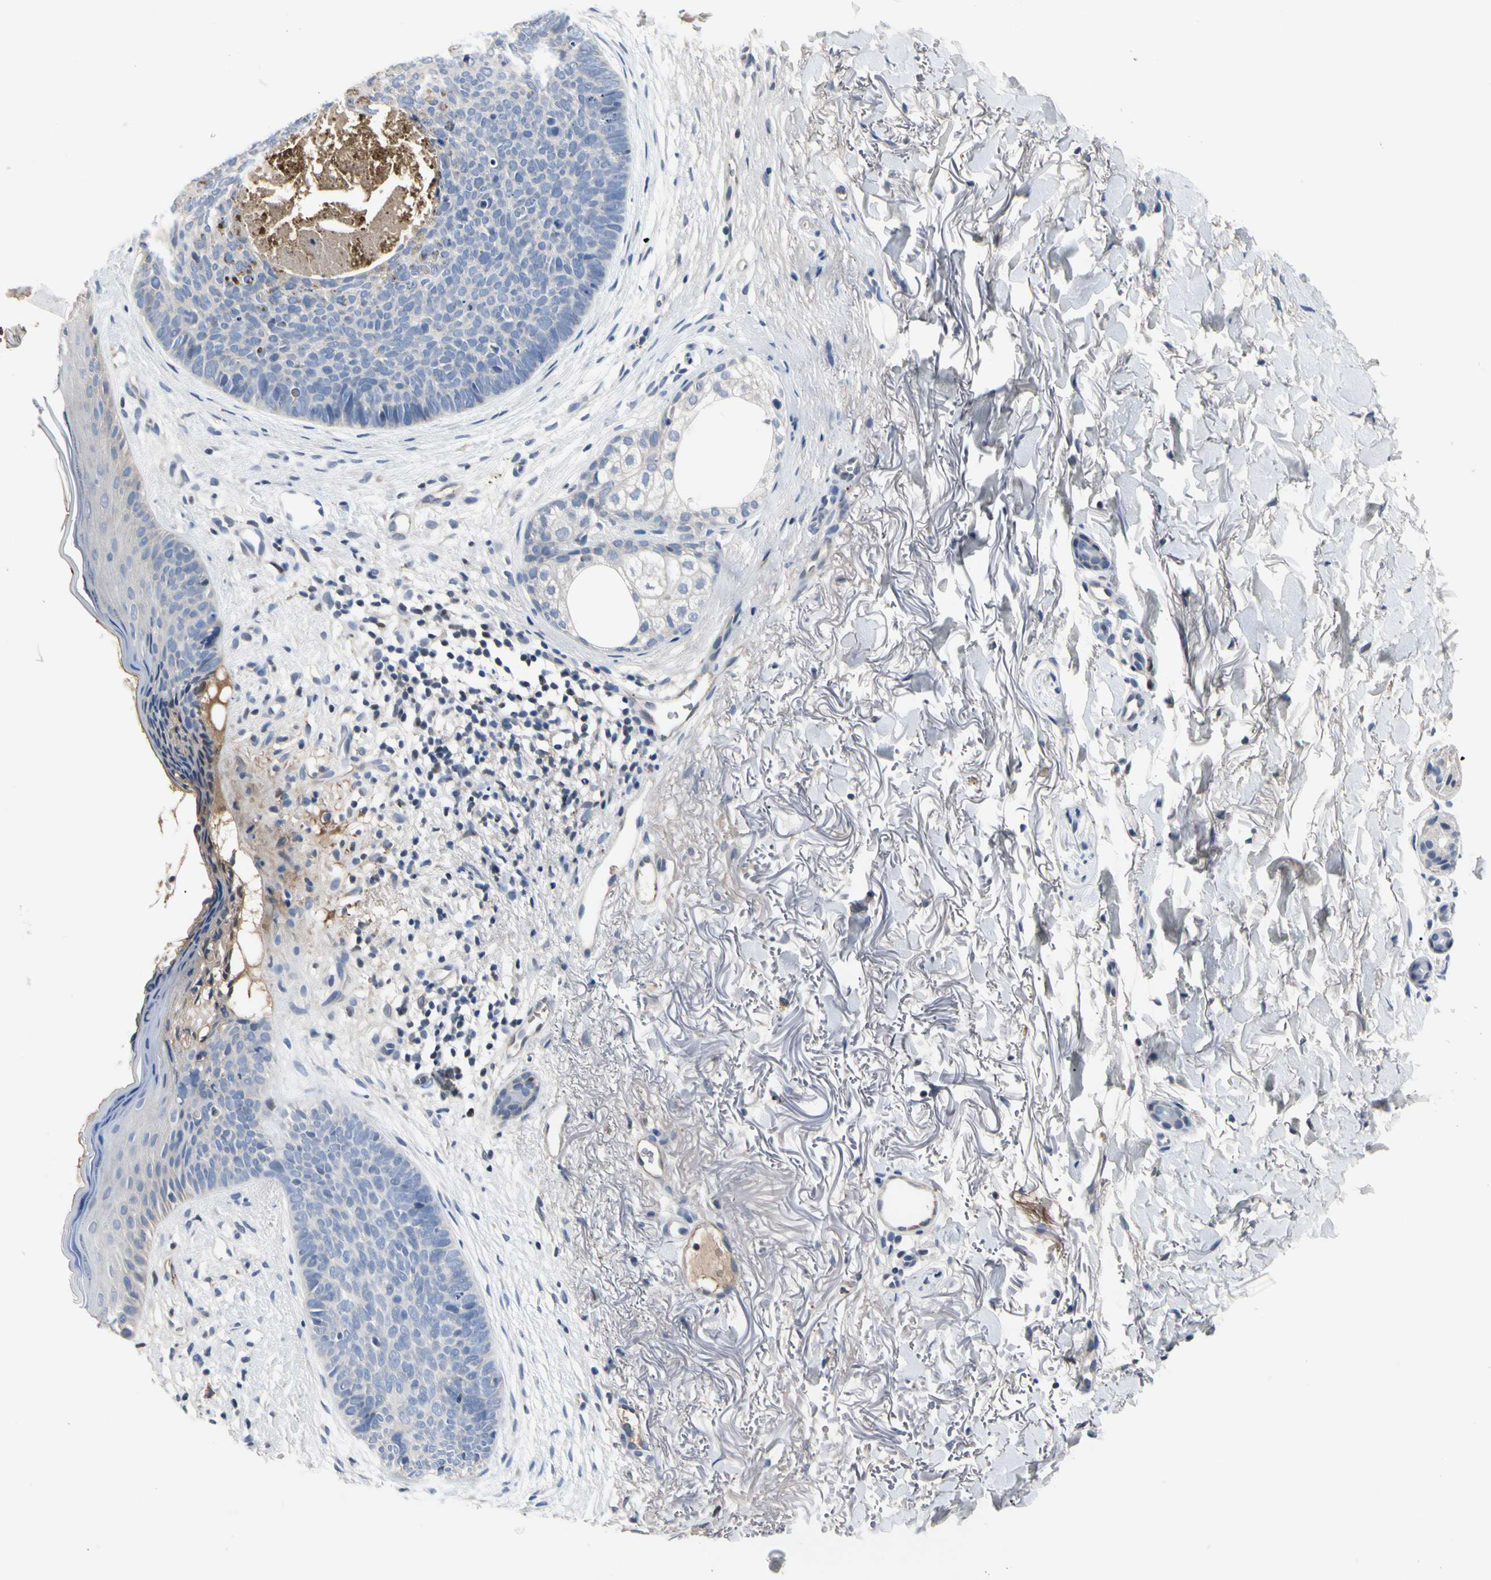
{"staining": {"intensity": "negative", "quantity": "none", "location": "none"}, "tissue": "skin cancer", "cell_type": "Tumor cells", "image_type": "cancer", "snomed": [{"axis": "morphology", "description": "Basal cell carcinoma"}, {"axis": "topography", "description": "Skin"}], "caption": "A high-resolution photomicrograph shows immunohistochemistry (IHC) staining of skin basal cell carcinoma, which reveals no significant positivity in tumor cells.", "gene": "ECRG4", "patient": {"sex": "female", "age": 70}}